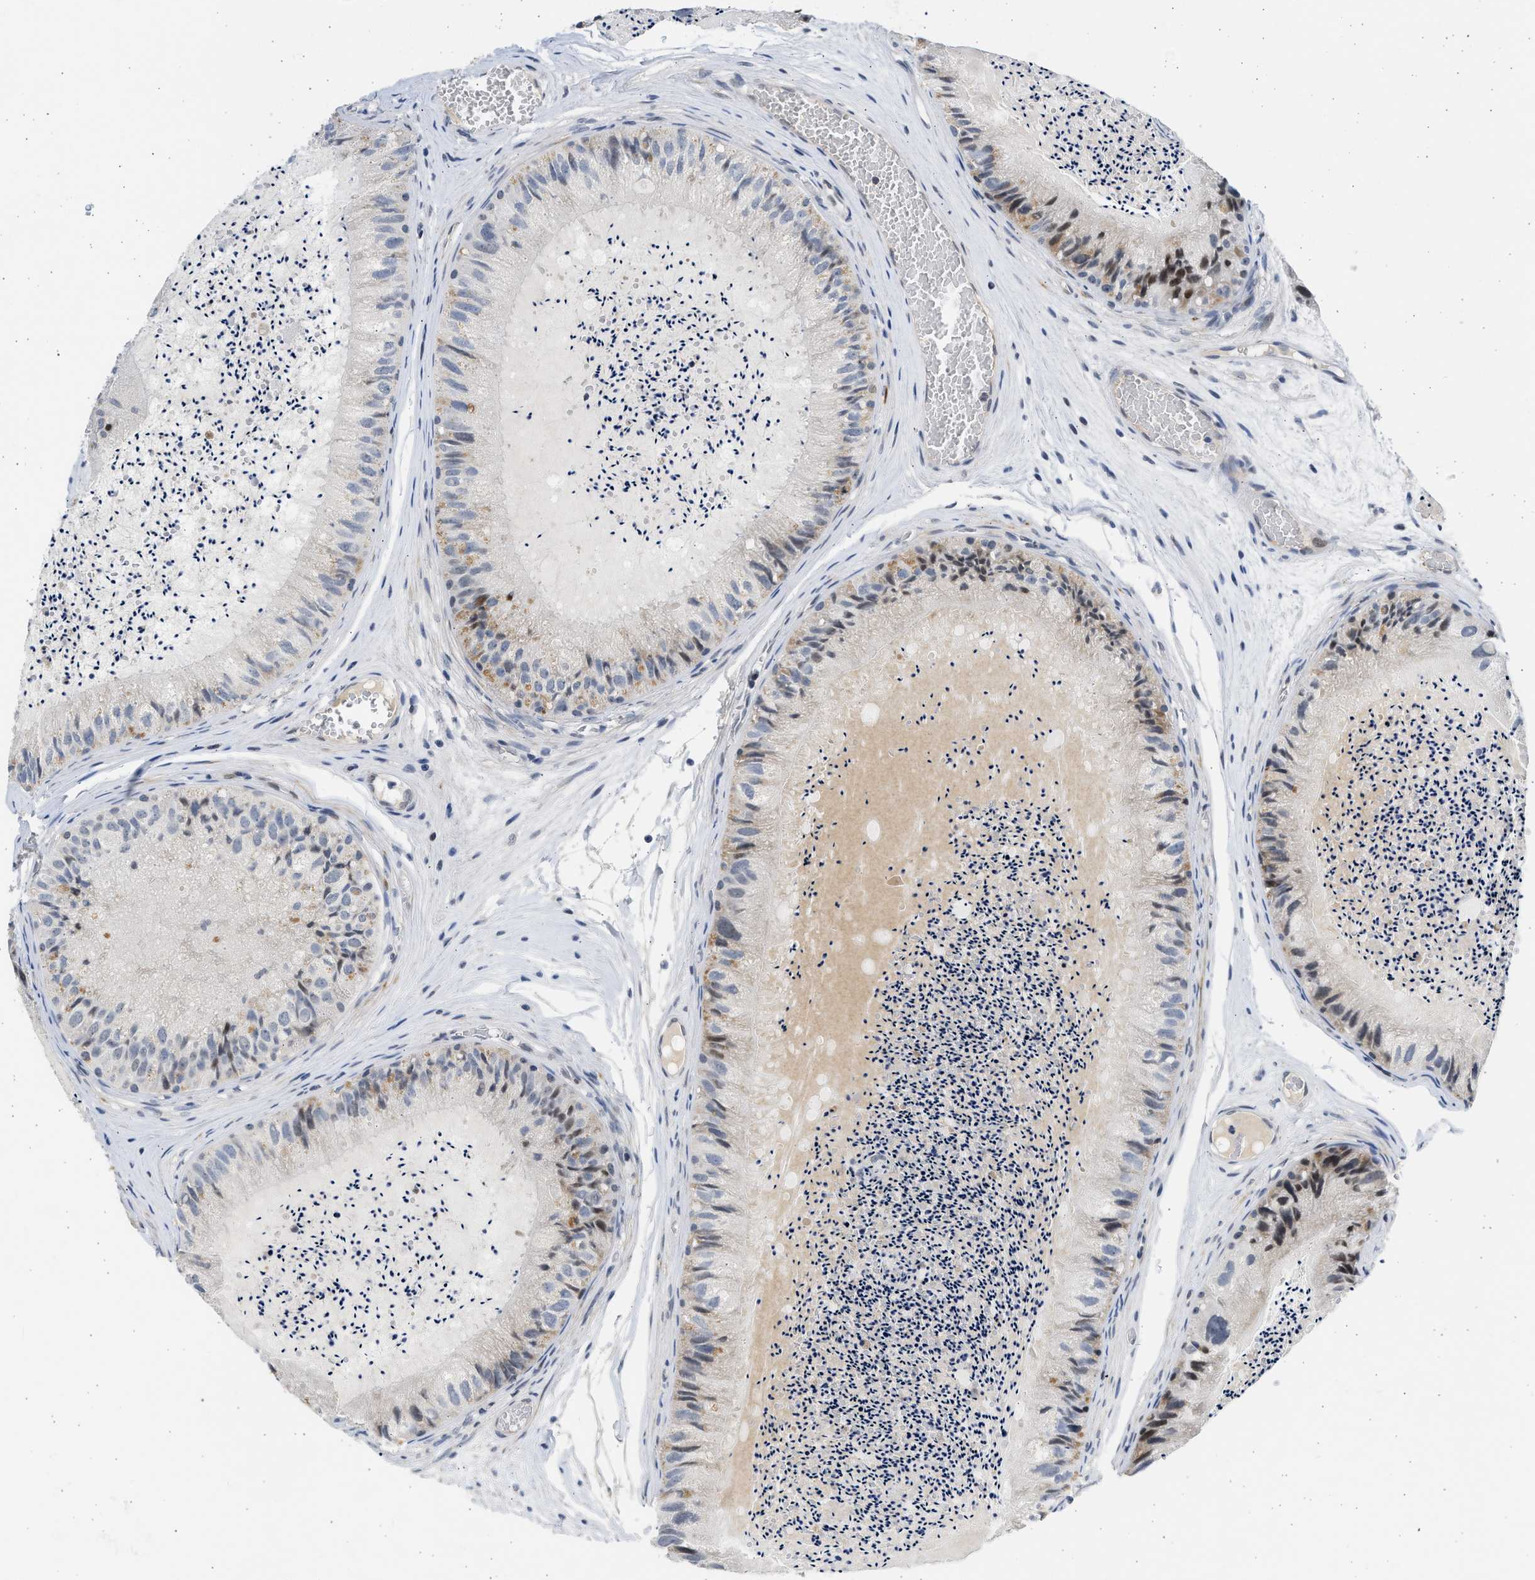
{"staining": {"intensity": "moderate", "quantity": "25%-75%", "location": "cytoplasmic/membranous,nuclear"}, "tissue": "epididymis", "cell_type": "Glandular cells", "image_type": "normal", "snomed": [{"axis": "morphology", "description": "Normal tissue, NOS"}, {"axis": "topography", "description": "Epididymis"}], "caption": "Immunohistochemical staining of benign human epididymis displays moderate cytoplasmic/membranous,nuclear protein staining in approximately 25%-75% of glandular cells. Using DAB (brown) and hematoxylin (blue) stains, captured at high magnification using brightfield microscopy.", "gene": "HMGN3", "patient": {"sex": "male", "age": 31}}